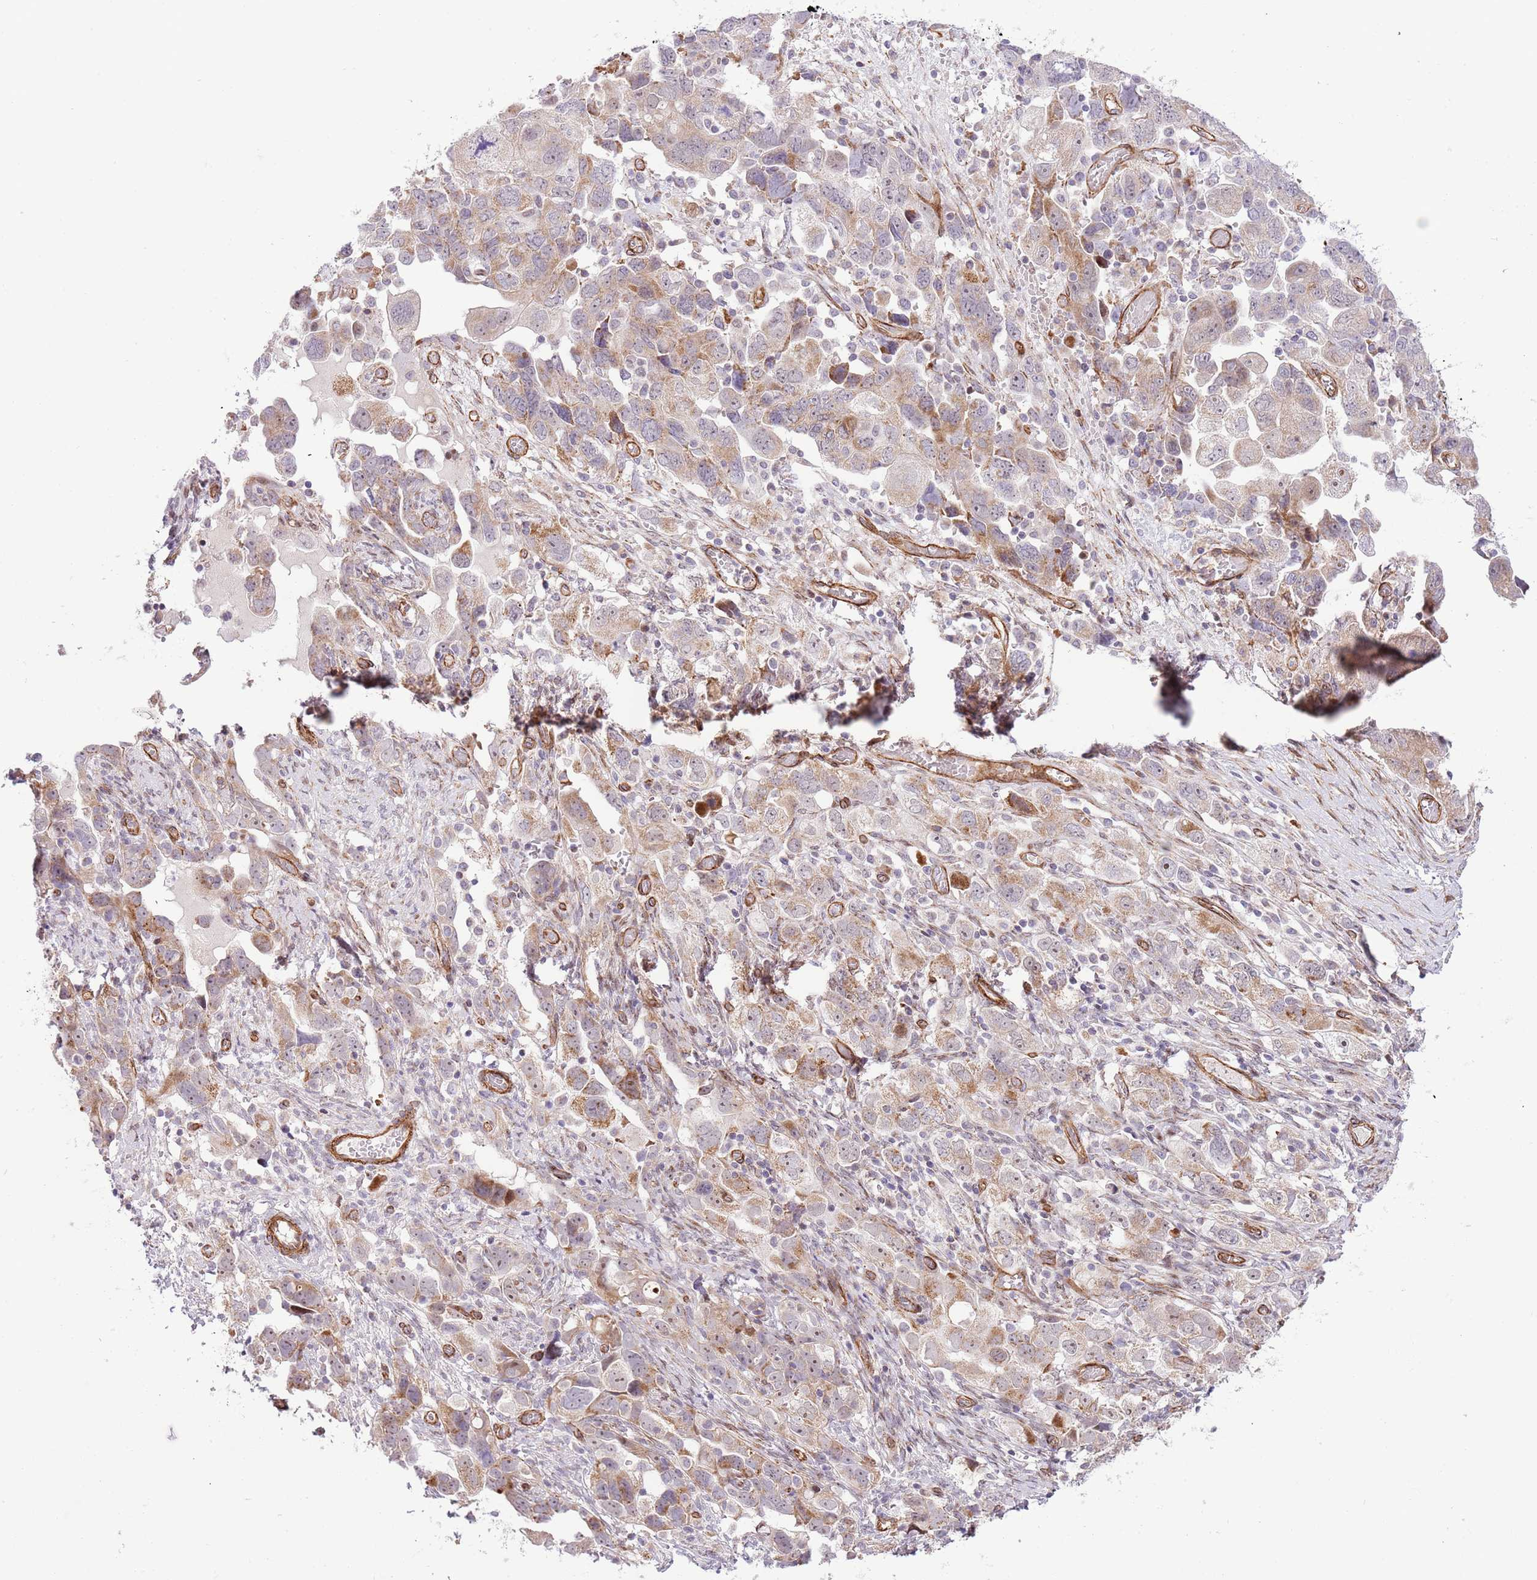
{"staining": {"intensity": "moderate", "quantity": ">75%", "location": "cytoplasmic/membranous"}, "tissue": "ovarian cancer", "cell_type": "Tumor cells", "image_type": "cancer", "snomed": [{"axis": "morphology", "description": "Carcinoma, NOS"}, {"axis": "morphology", "description": "Cystadenocarcinoma, serous, NOS"}, {"axis": "topography", "description": "Ovary"}], "caption": "Immunohistochemistry (IHC) histopathology image of human ovarian cancer stained for a protein (brown), which reveals medium levels of moderate cytoplasmic/membranous expression in about >75% of tumor cells.", "gene": "NEK3", "patient": {"sex": "female", "age": 69}}